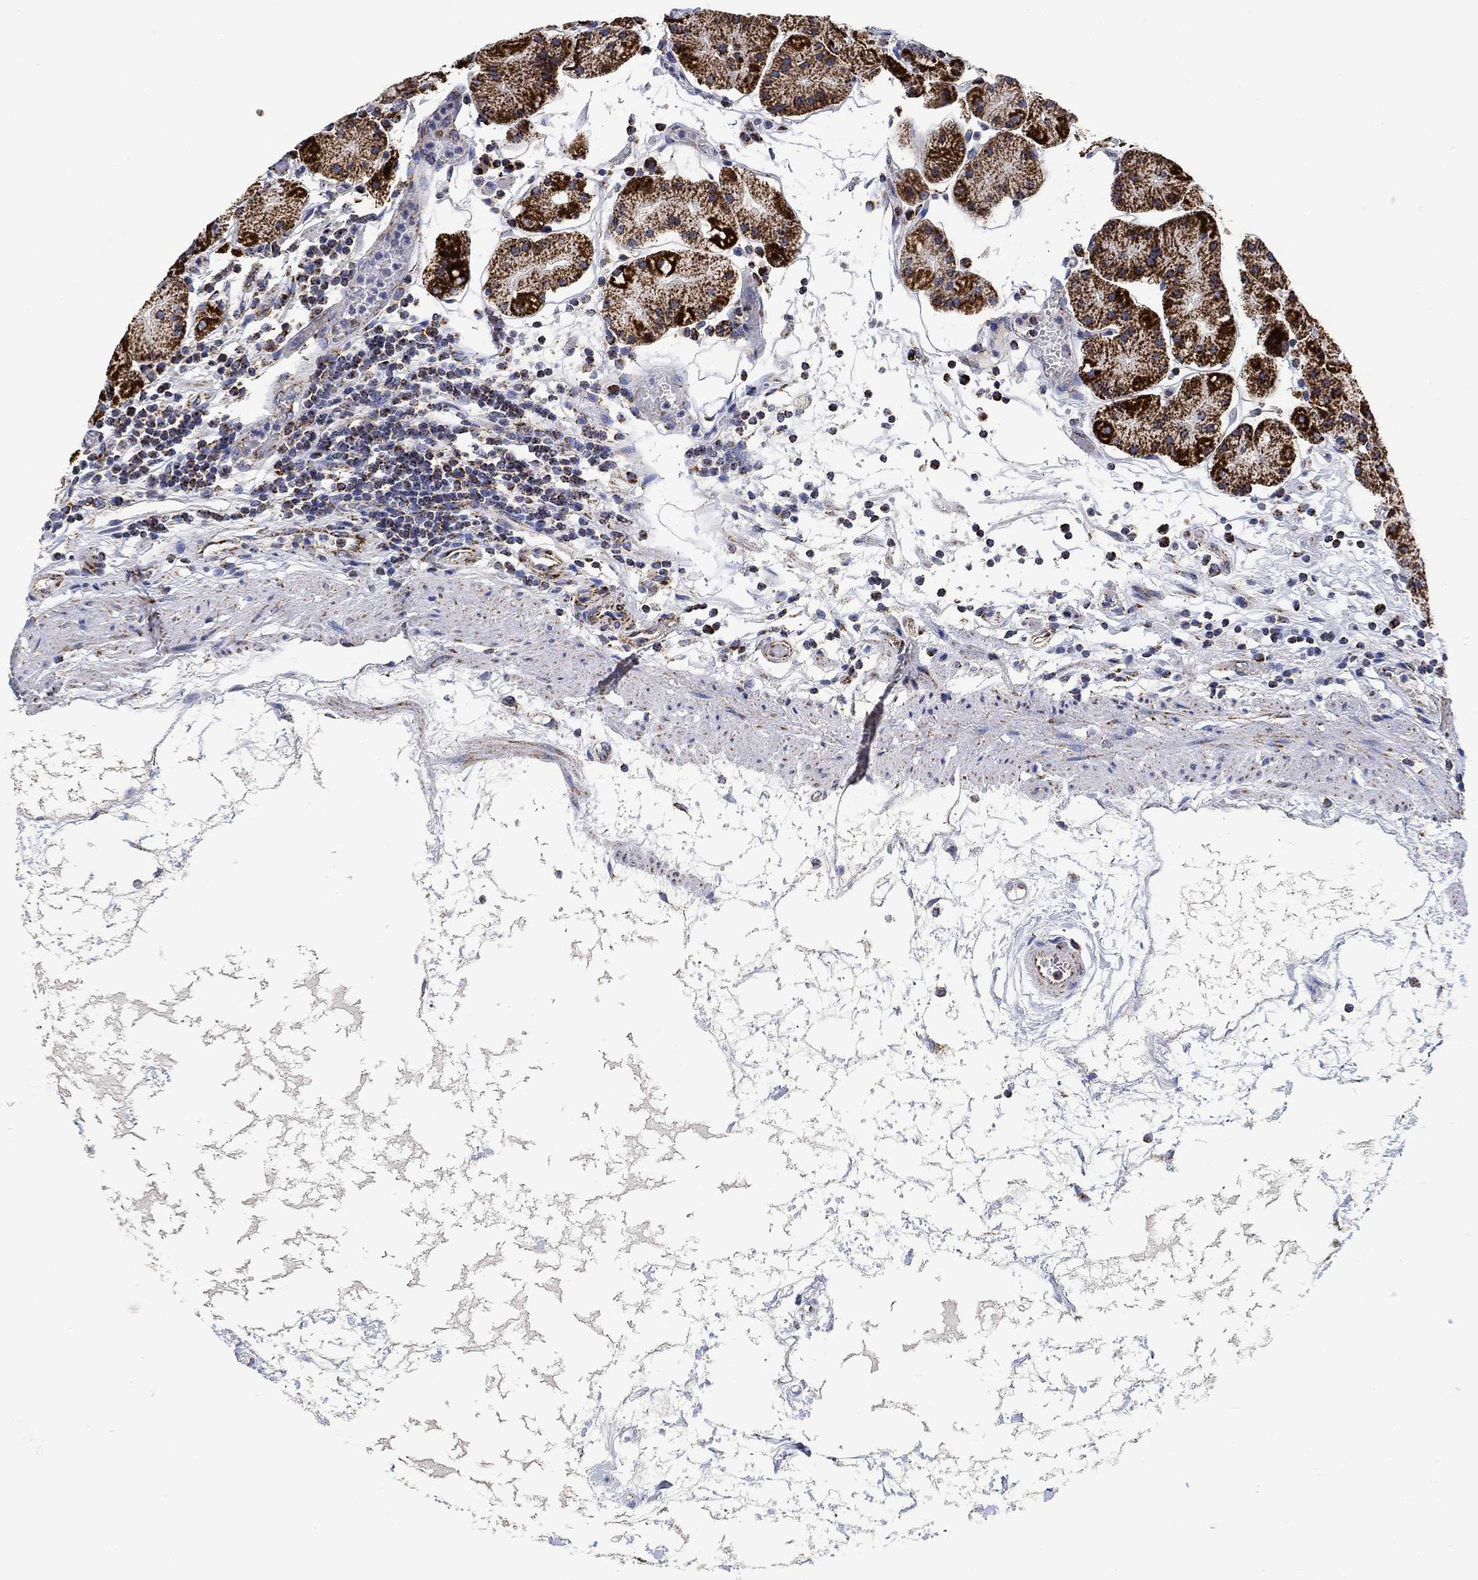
{"staining": {"intensity": "strong", "quantity": "25%-75%", "location": "cytoplasmic/membranous"}, "tissue": "stomach", "cell_type": "Glandular cells", "image_type": "normal", "snomed": [{"axis": "morphology", "description": "Normal tissue, NOS"}, {"axis": "topography", "description": "Stomach"}], "caption": "Immunohistochemical staining of normal stomach demonstrates strong cytoplasmic/membranous protein staining in about 25%-75% of glandular cells. (DAB (3,3'-diaminobenzidine) IHC, brown staining for protein, blue staining for nuclei).", "gene": "NDUFS3", "patient": {"sex": "male", "age": 54}}